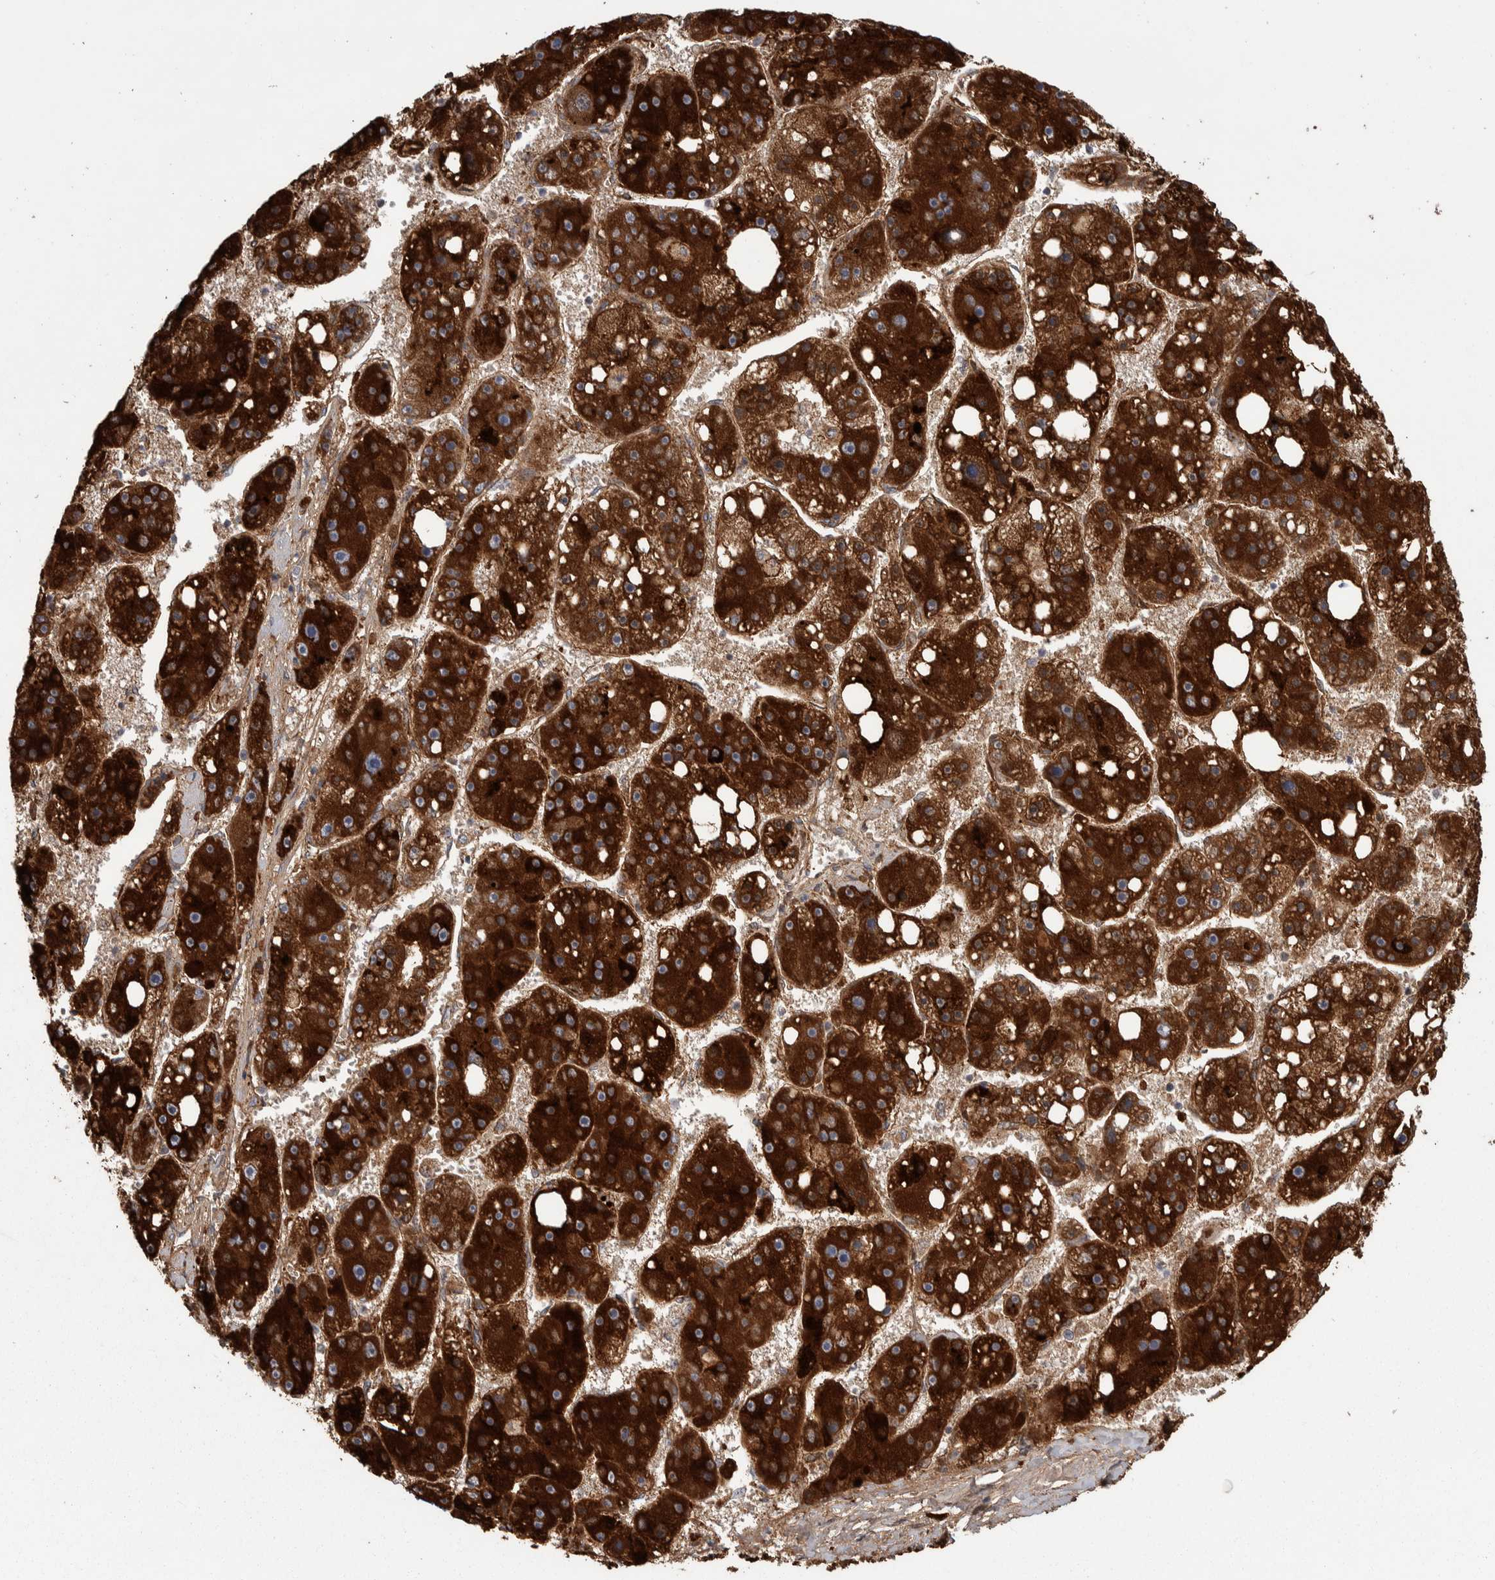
{"staining": {"intensity": "strong", "quantity": ">75%", "location": "cytoplasmic/membranous"}, "tissue": "liver cancer", "cell_type": "Tumor cells", "image_type": "cancer", "snomed": [{"axis": "morphology", "description": "Carcinoma, Hepatocellular, NOS"}, {"axis": "topography", "description": "Liver"}], "caption": "An image of human liver cancer stained for a protein displays strong cytoplasmic/membranous brown staining in tumor cells. (brown staining indicates protein expression, while blue staining denotes nuclei).", "gene": "SCO1", "patient": {"sex": "female", "age": 61}}